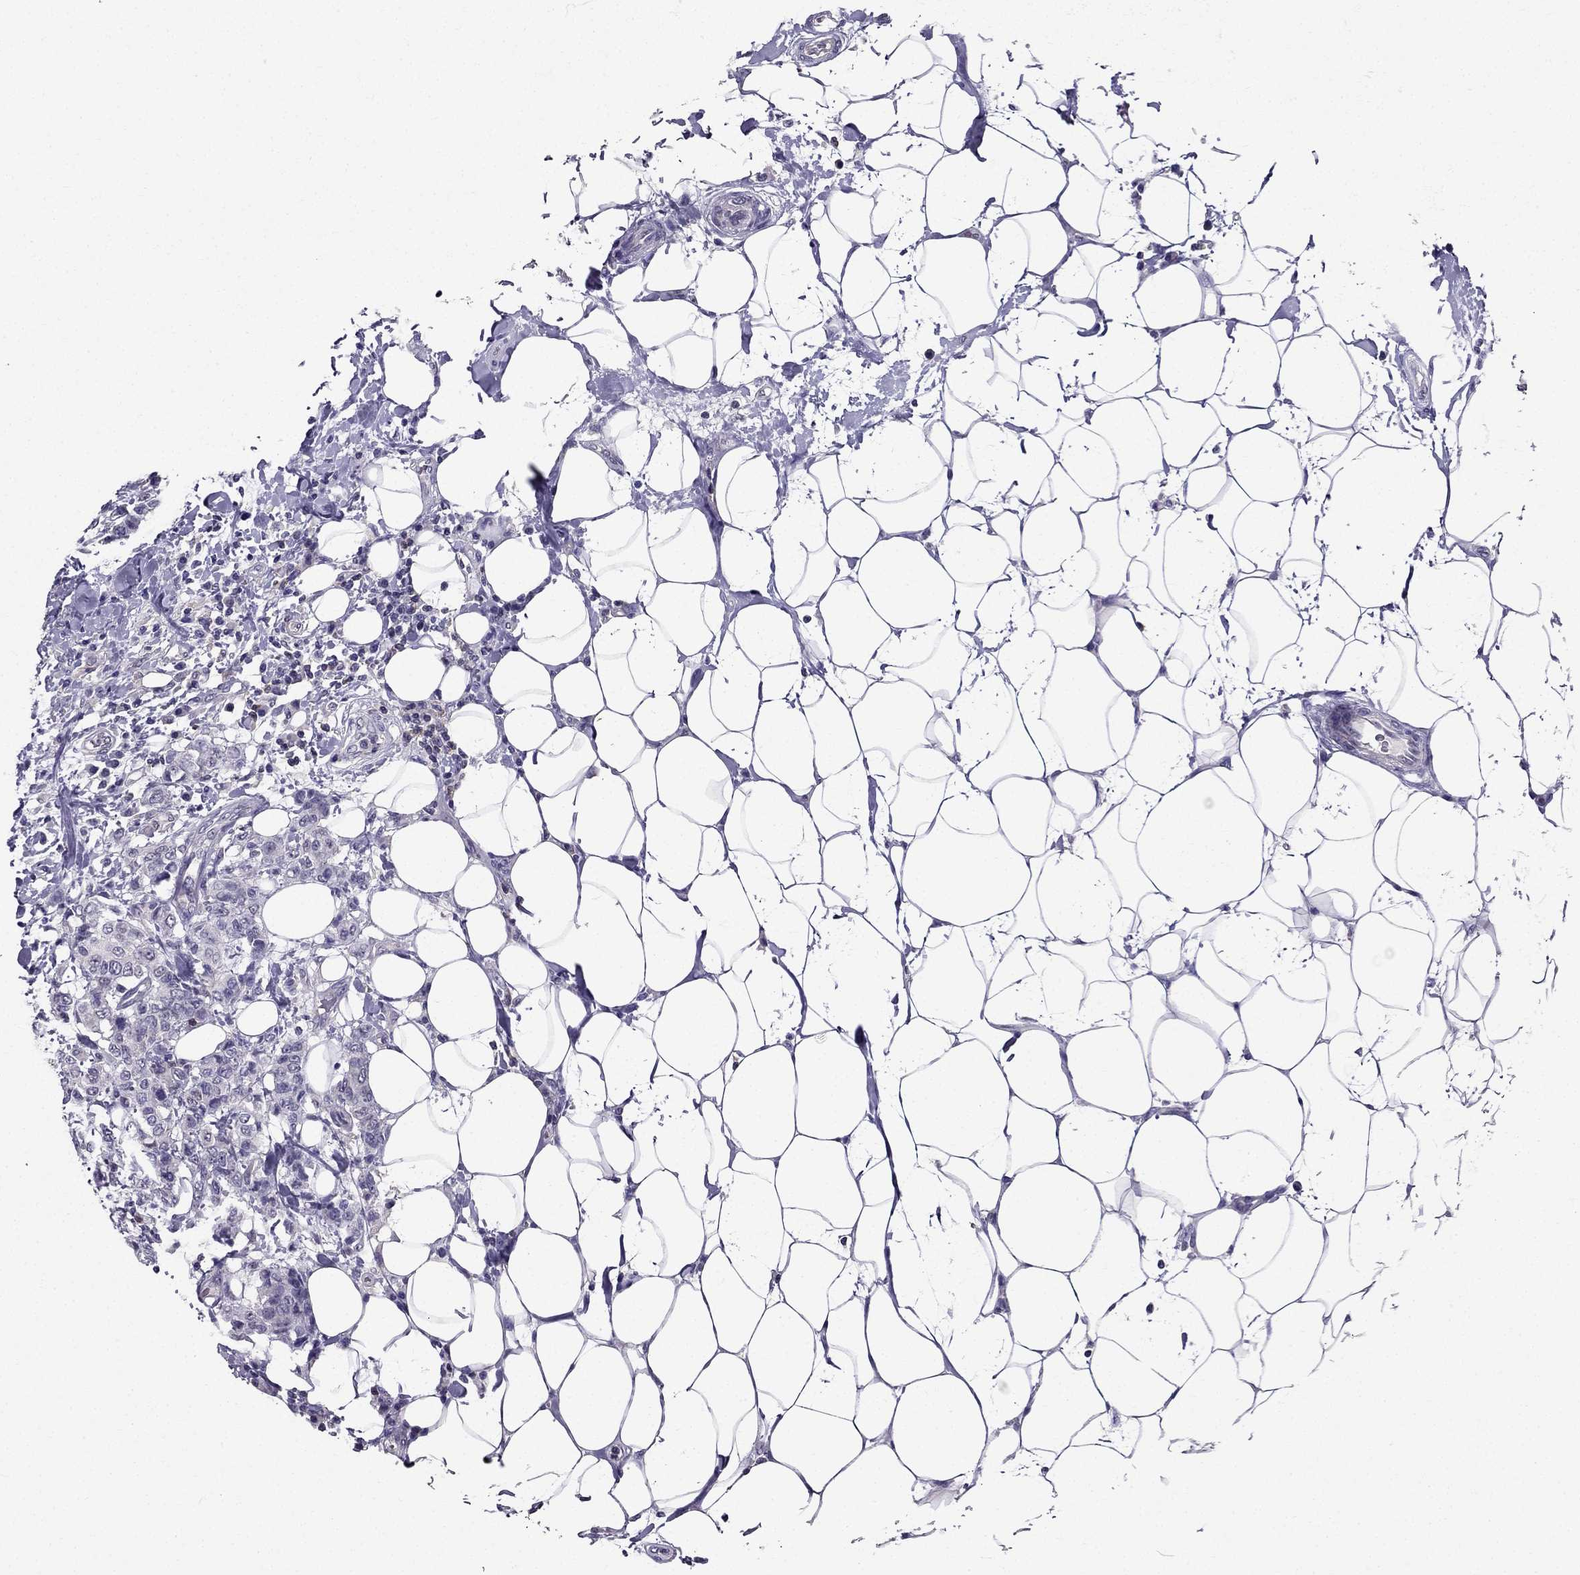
{"staining": {"intensity": "negative", "quantity": "none", "location": "none"}, "tissue": "breast cancer", "cell_type": "Tumor cells", "image_type": "cancer", "snomed": [{"axis": "morphology", "description": "Duct carcinoma"}, {"axis": "topography", "description": "Breast"}], "caption": "Immunohistochemistry (IHC) image of neoplastic tissue: human breast cancer stained with DAB reveals no significant protein positivity in tumor cells.", "gene": "AAK1", "patient": {"sex": "female", "age": 27}}